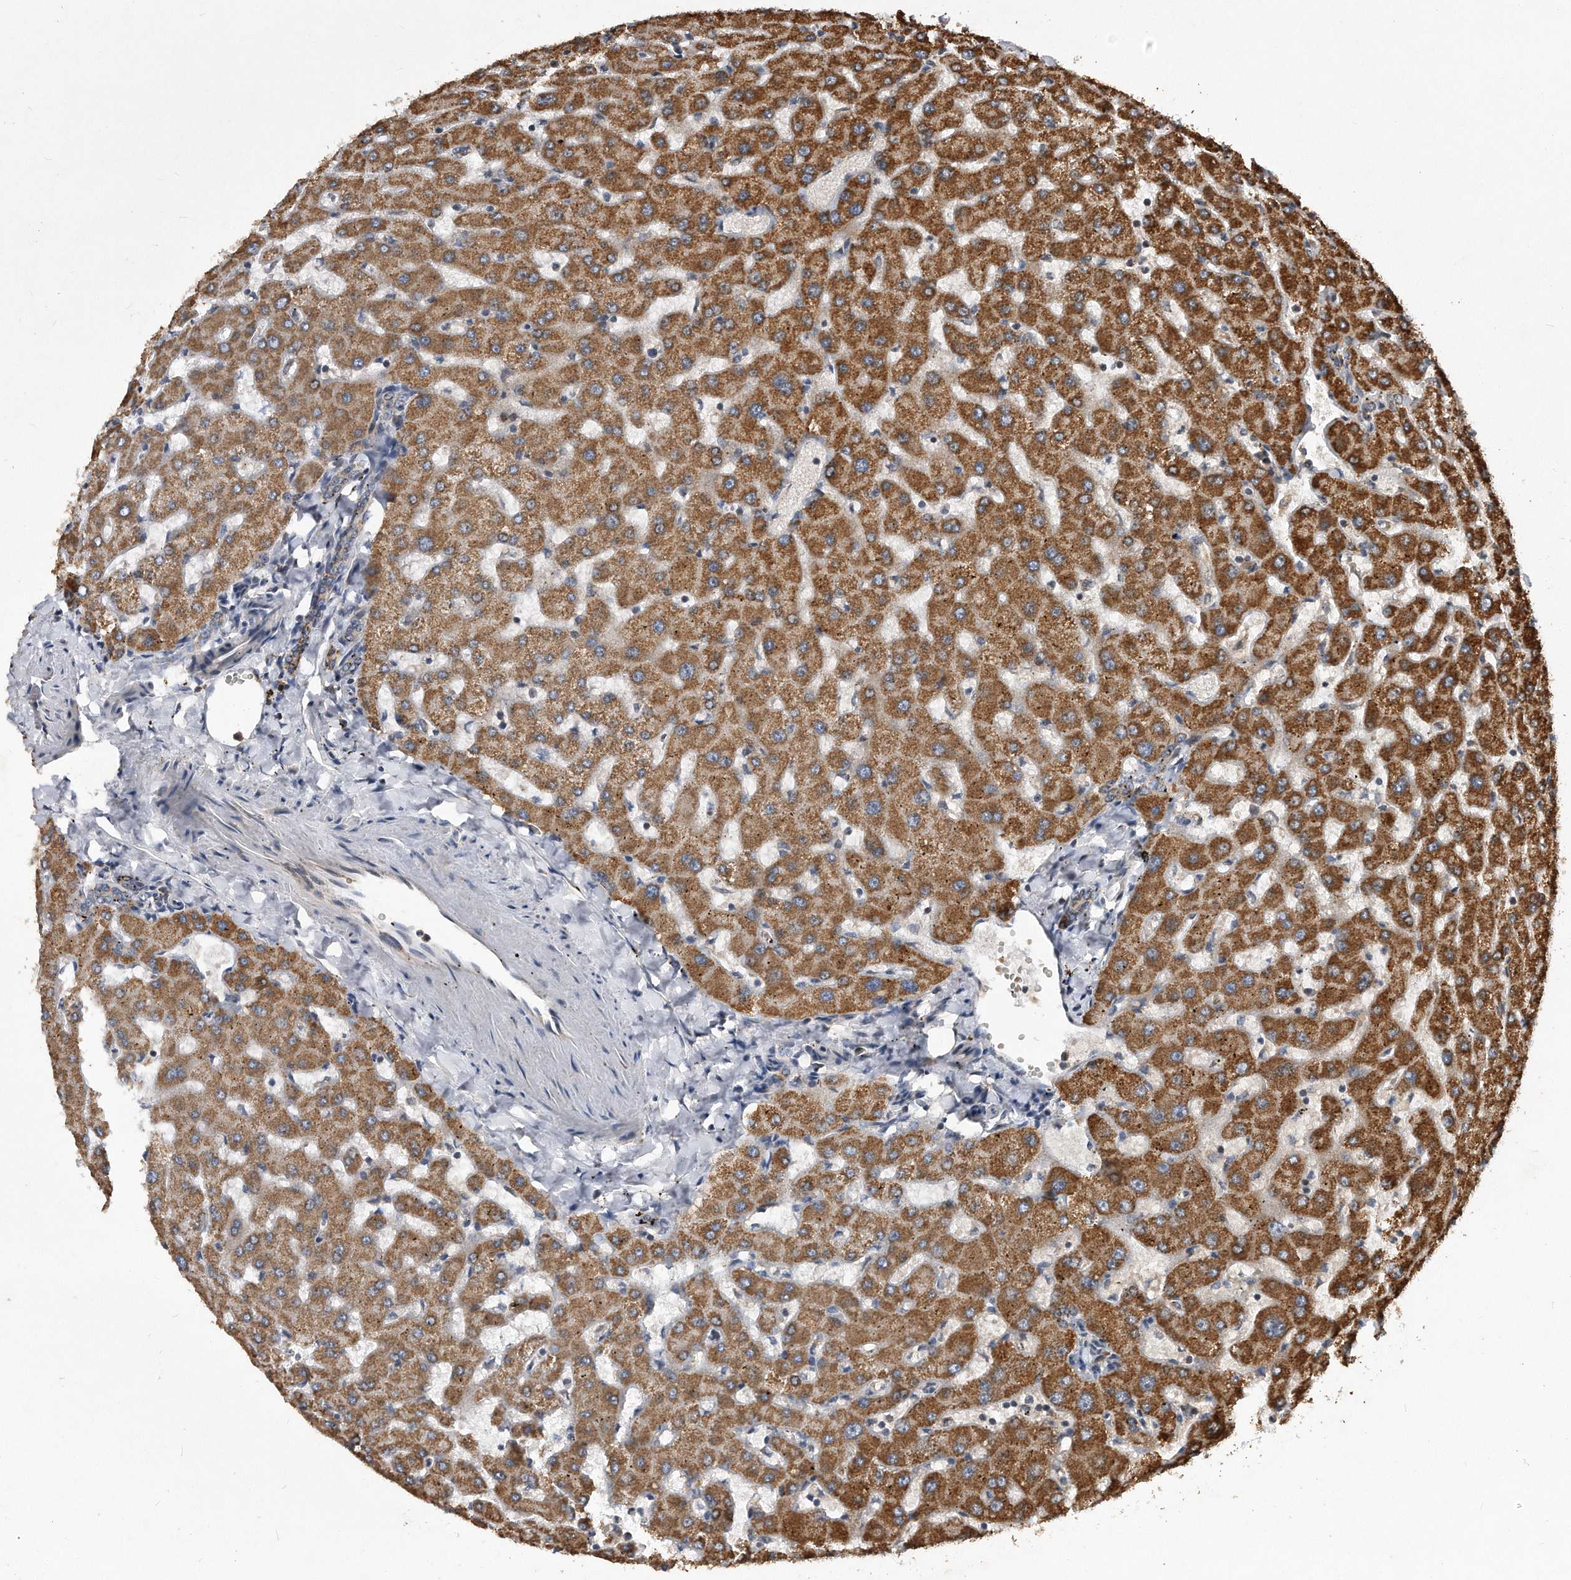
{"staining": {"intensity": "weak", "quantity": "25%-75%", "location": "cytoplasmic/membranous"}, "tissue": "liver", "cell_type": "Cholangiocytes", "image_type": "normal", "snomed": [{"axis": "morphology", "description": "Normal tissue, NOS"}, {"axis": "topography", "description": "Liver"}], "caption": "This micrograph displays unremarkable liver stained with immunohistochemistry to label a protein in brown. The cytoplasmic/membranous of cholangiocytes show weak positivity for the protein. Nuclei are counter-stained blue.", "gene": "PPP5C", "patient": {"sex": "female", "age": 63}}